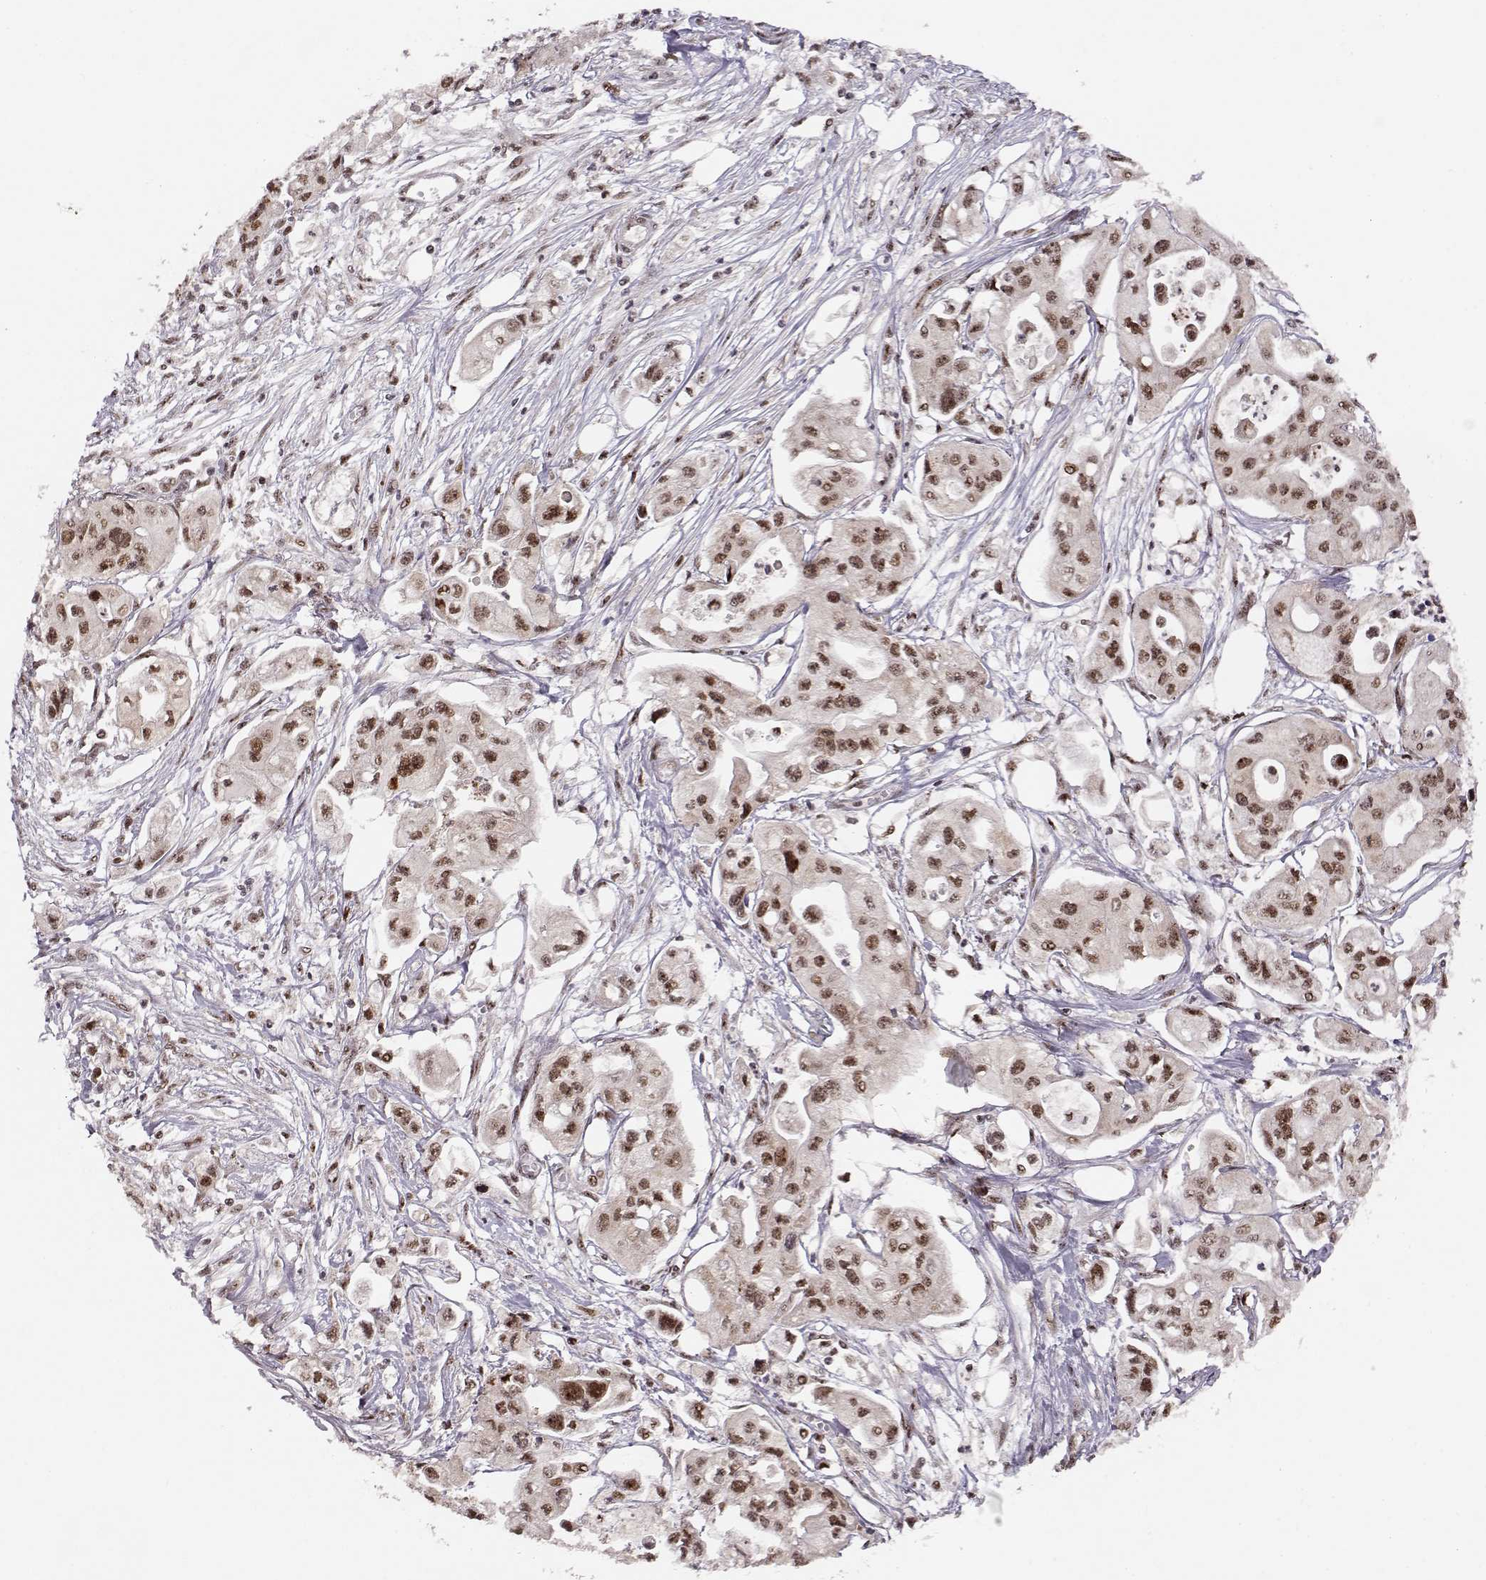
{"staining": {"intensity": "strong", "quantity": ">75%", "location": "nuclear"}, "tissue": "pancreatic cancer", "cell_type": "Tumor cells", "image_type": "cancer", "snomed": [{"axis": "morphology", "description": "Adenocarcinoma, NOS"}, {"axis": "topography", "description": "Pancreas"}], "caption": "Tumor cells demonstrate high levels of strong nuclear staining in about >75% of cells in pancreatic cancer. The protein of interest is stained brown, and the nuclei are stained in blue (DAB (3,3'-diaminobenzidine) IHC with brightfield microscopy, high magnification).", "gene": "CSNK2A1", "patient": {"sex": "male", "age": 70}}